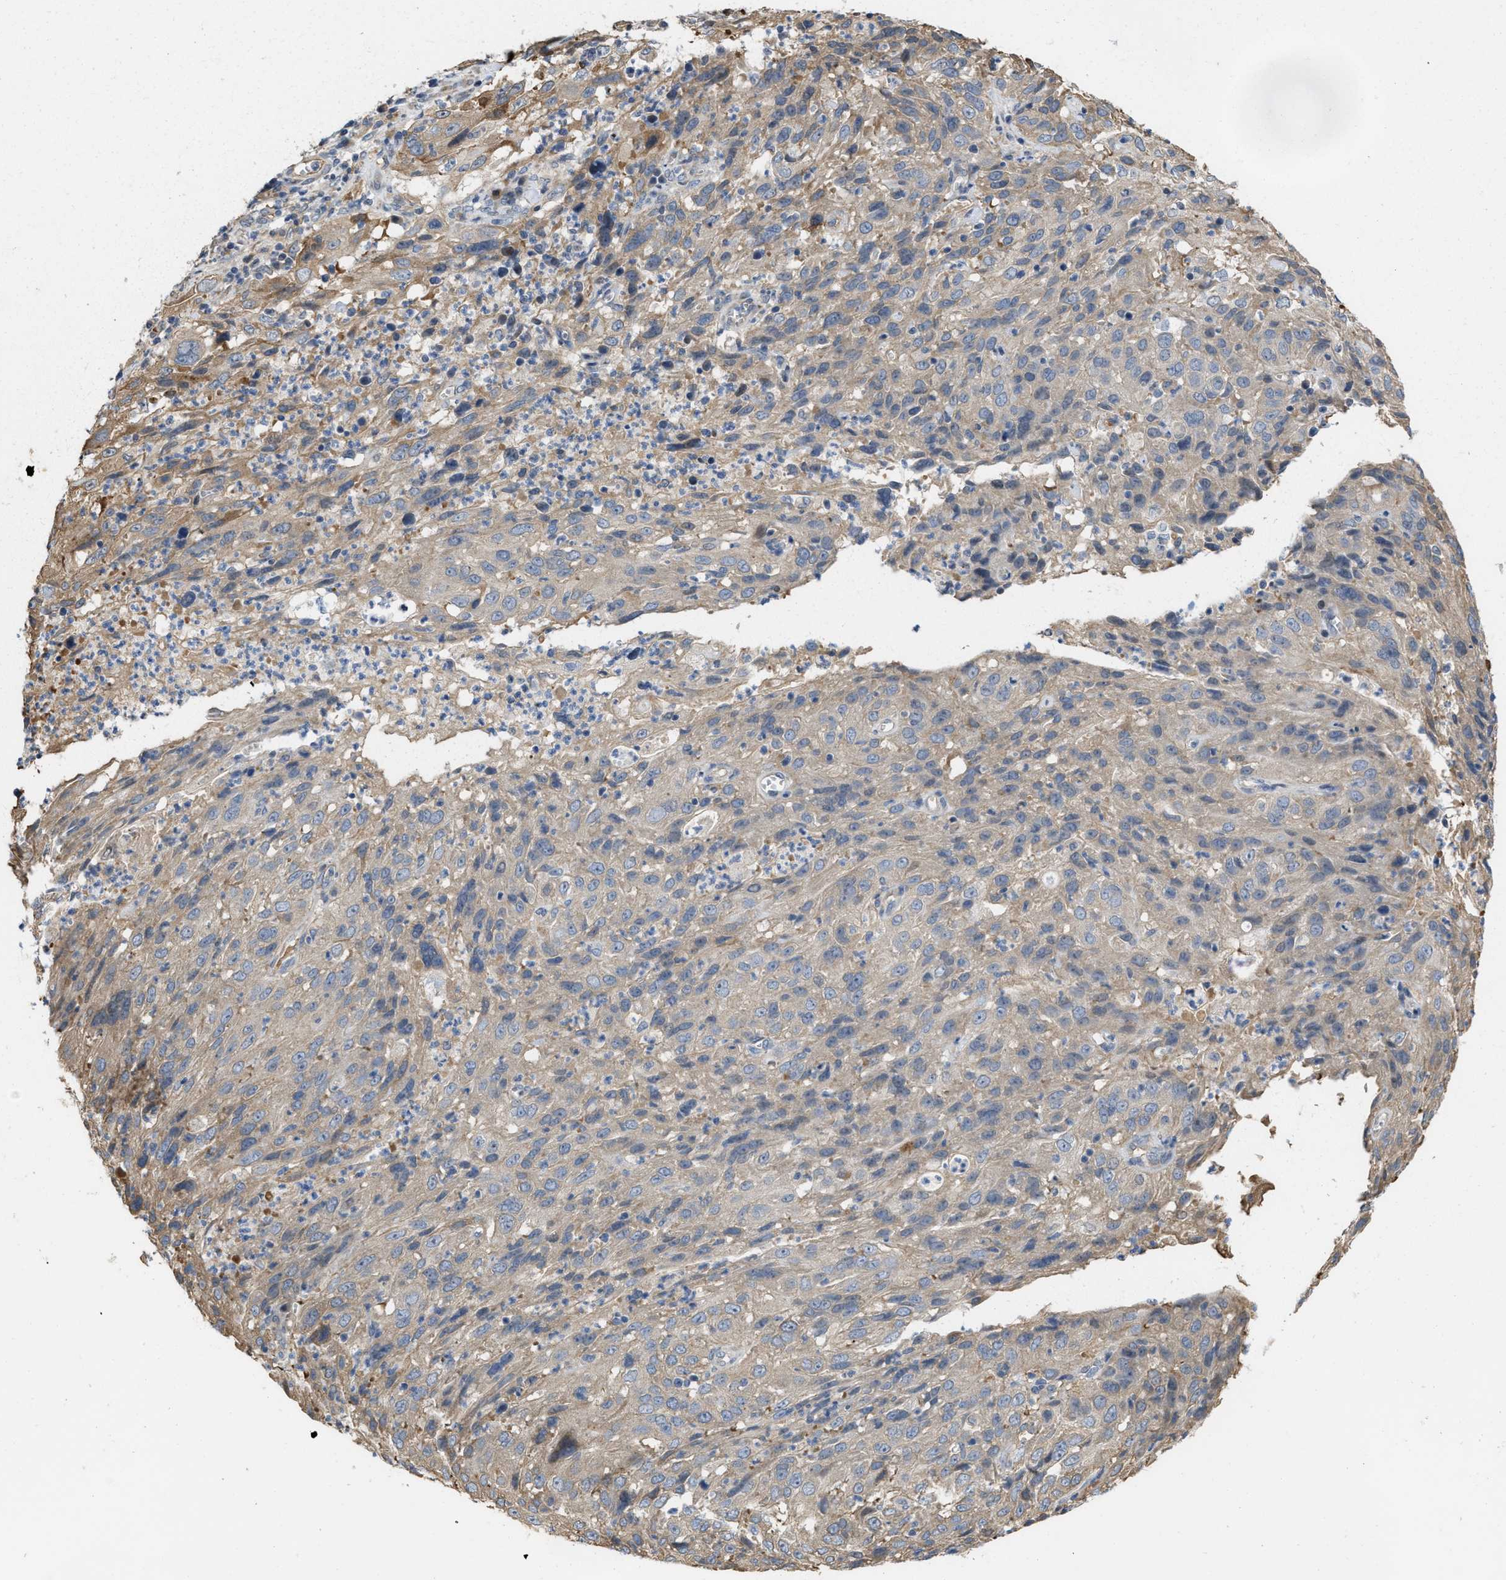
{"staining": {"intensity": "weak", "quantity": ">75%", "location": "cytoplasmic/membranous"}, "tissue": "cervical cancer", "cell_type": "Tumor cells", "image_type": "cancer", "snomed": [{"axis": "morphology", "description": "Squamous cell carcinoma, NOS"}, {"axis": "topography", "description": "Cervix"}], "caption": "This micrograph reveals cervical squamous cell carcinoma stained with immunohistochemistry to label a protein in brown. The cytoplasmic/membranous of tumor cells show weak positivity for the protein. Nuclei are counter-stained blue.", "gene": "CSNK1A1", "patient": {"sex": "female", "age": 32}}